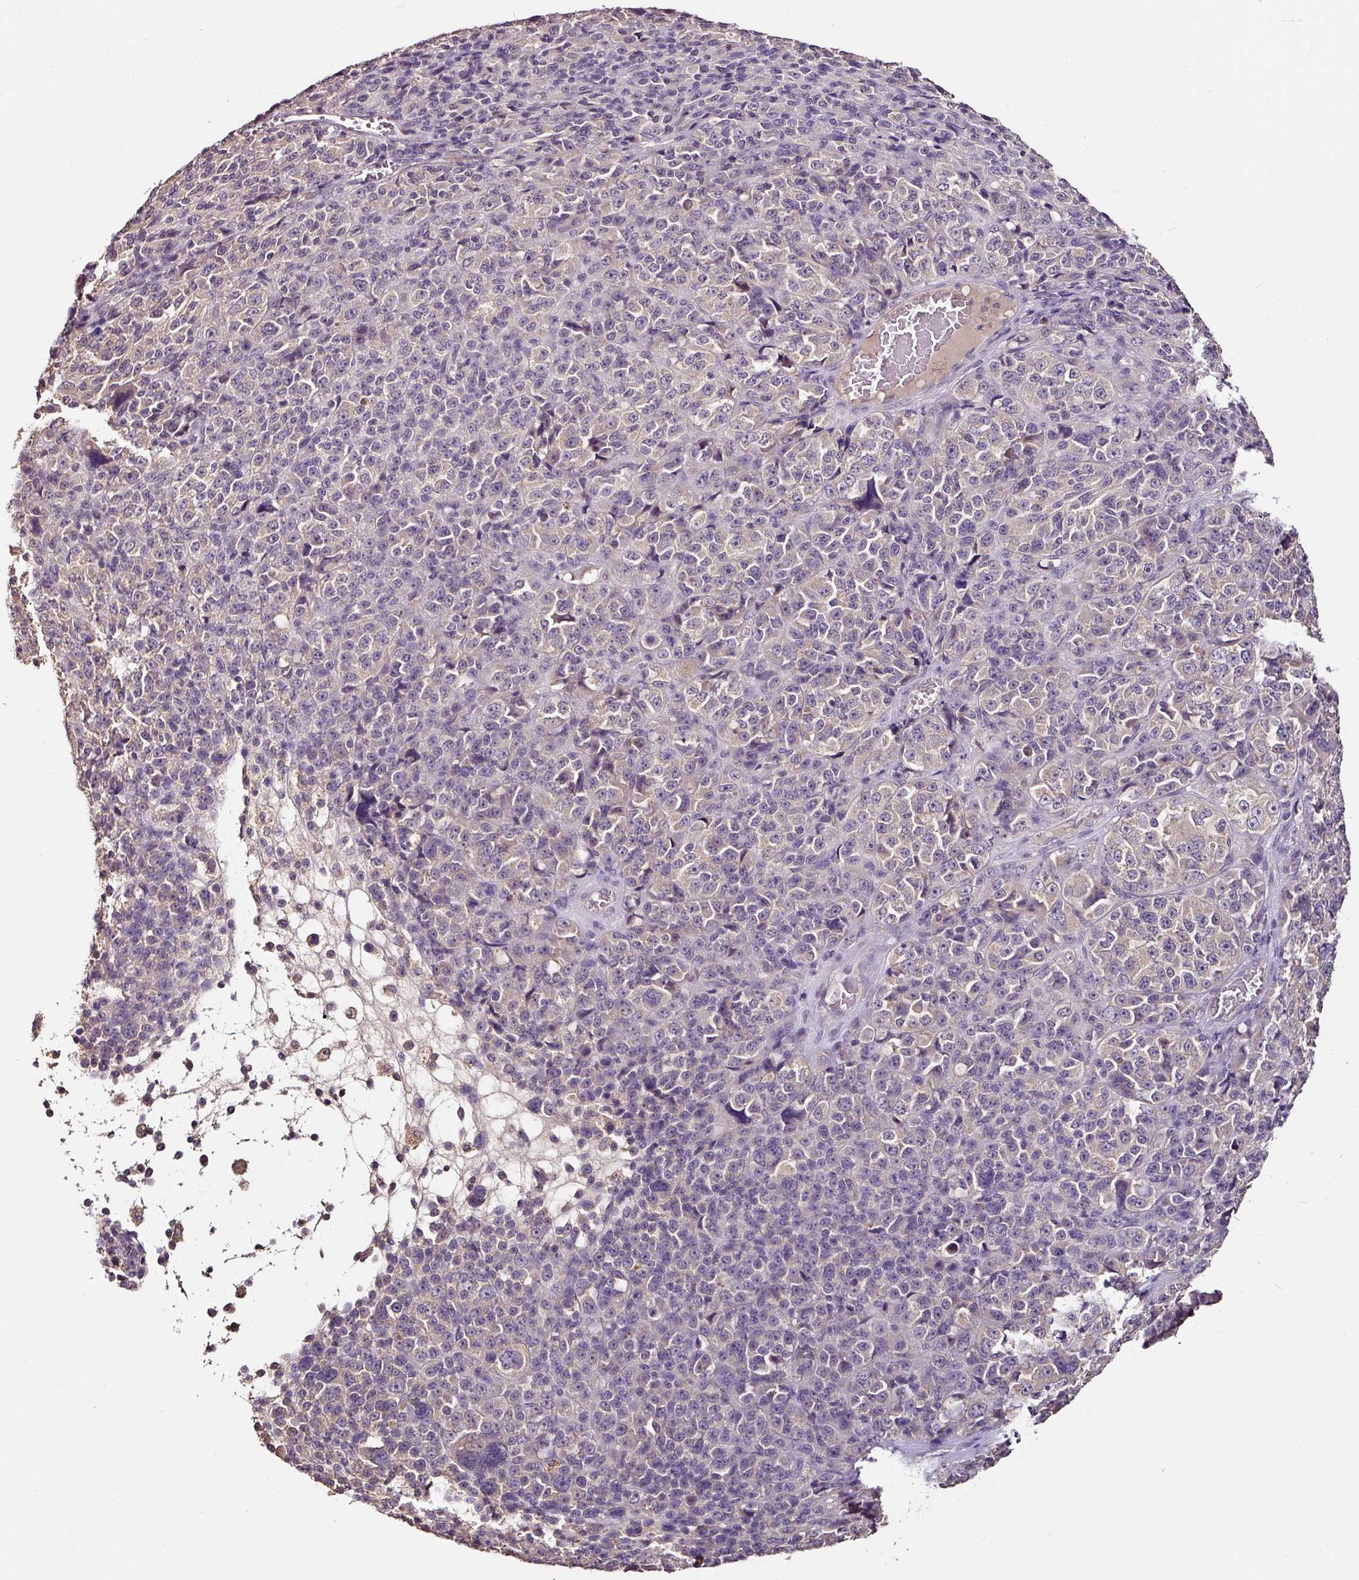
{"staining": {"intensity": "negative", "quantity": "none", "location": "none"}, "tissue": "melanoma", "cell_type": "Tumor cells", "image_type": "cancer", "snomed": [{"axis": "morphology", "description": "Malignant melanoma, Metastatic site"}, {"axis": "topography", "description": "Brain"}], "caption": "Tumor cells are negative for protein expression in human melanoma.", "gene": "RPL38", "patient": {"sex": "female", "age": 56}}